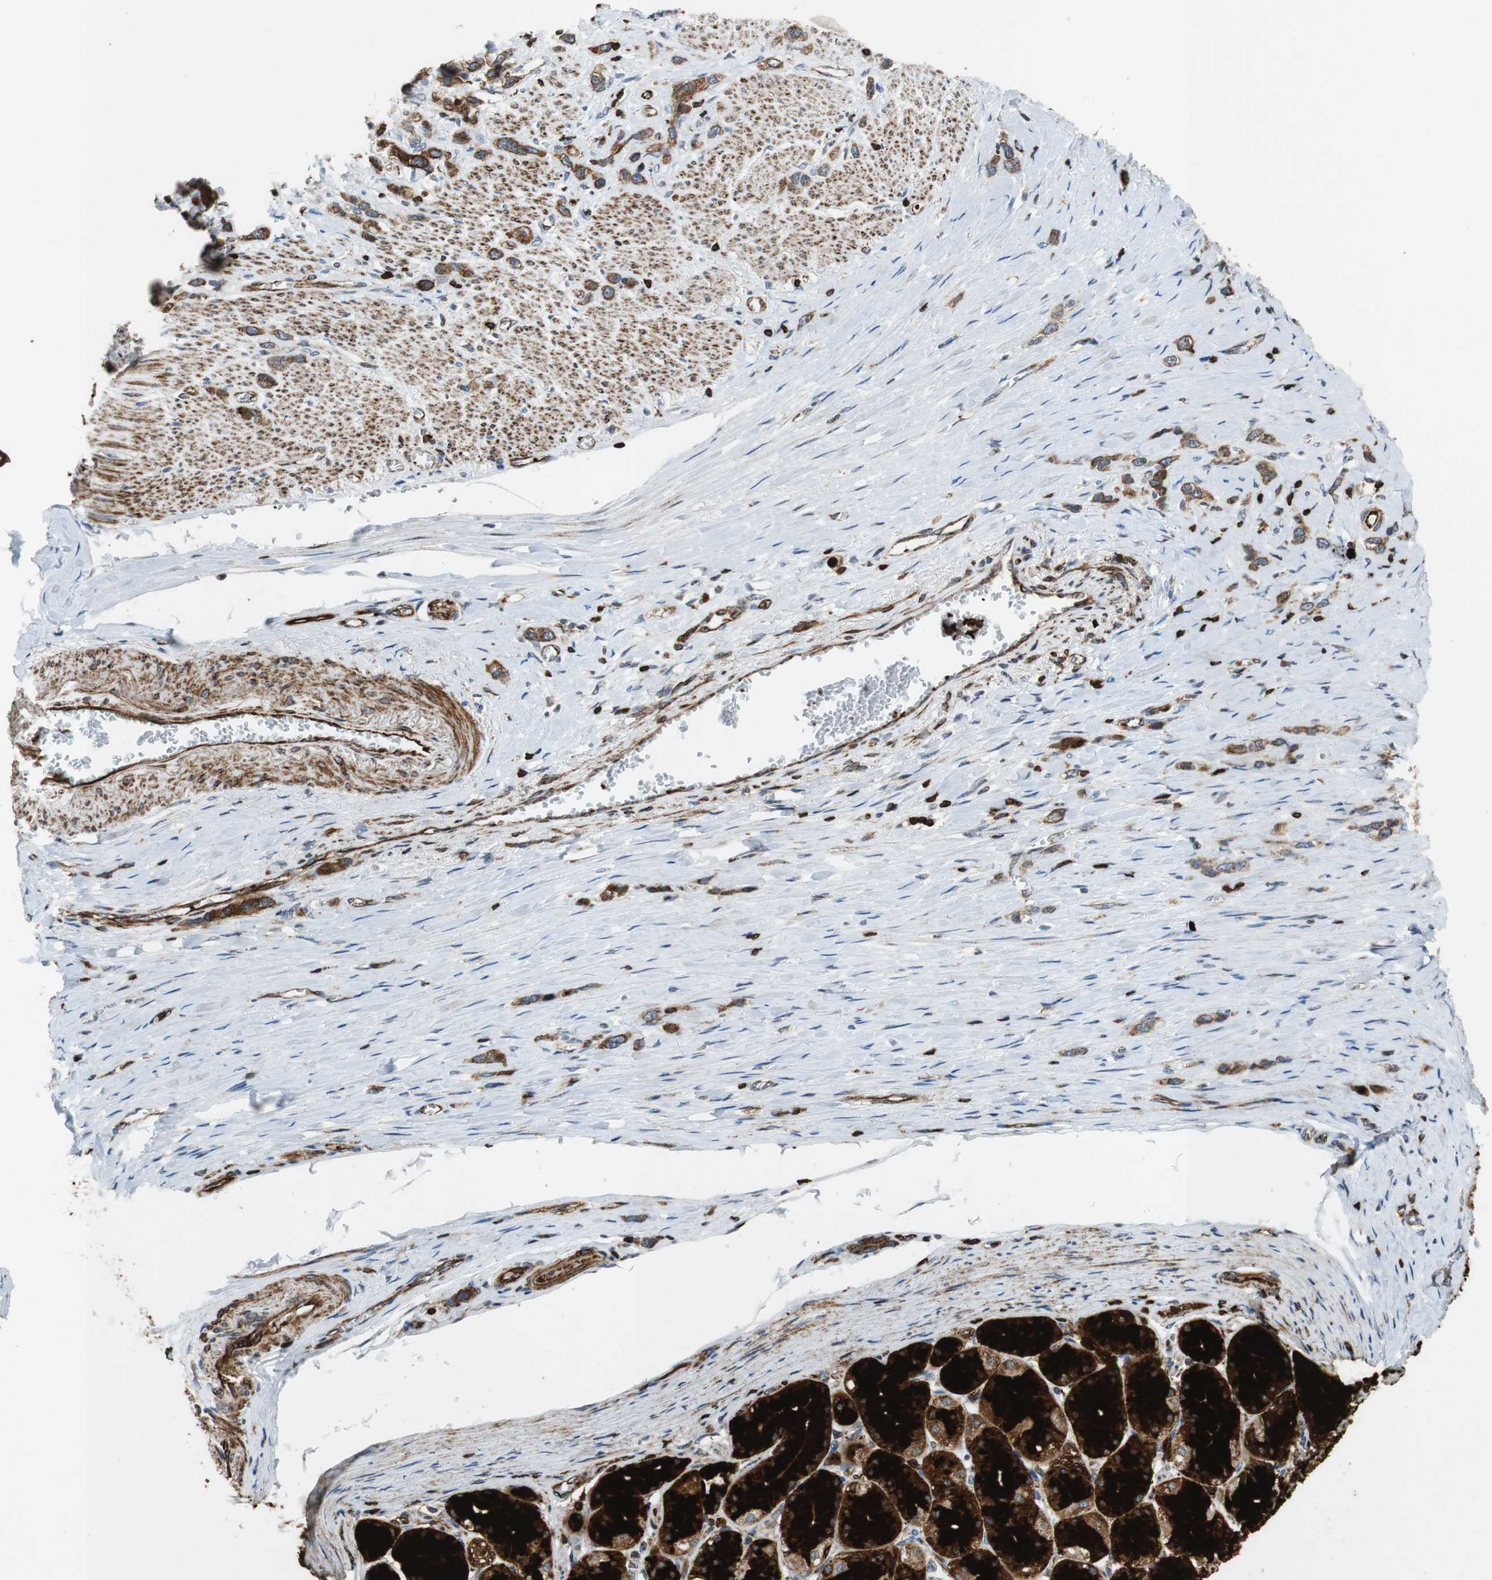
{"staining": {"intensity": "strong", "quantity": ">75%", "location": "cytoplasmic/membranous"}, "tissue": "stomach cancer", "cell_type": "Tumor cells", "image_type": "cancer", "snomed": [{"axis": "morphology", "description": "Normal tissue, NOS"}, {"axis": "morphology", "description": "Adenocarcinoma, NOS"}, {"axis": "morphology", "description": "Adenocarcinoma, High grade"}, {"axis": "topography", "description": "Stomach, upper"}, {"axis": "topography", "description": "Stomach"}], "caption": "IHC histopathology image of stomach cancer (adenocarcinoma) stained for a protein (brown), which displays high levels of strong cytoplasmic/membranous expression in approximately >75% of tumor cells.", "gene": "TUBA4A", "patient": {"sex": "female", "age": 65}}